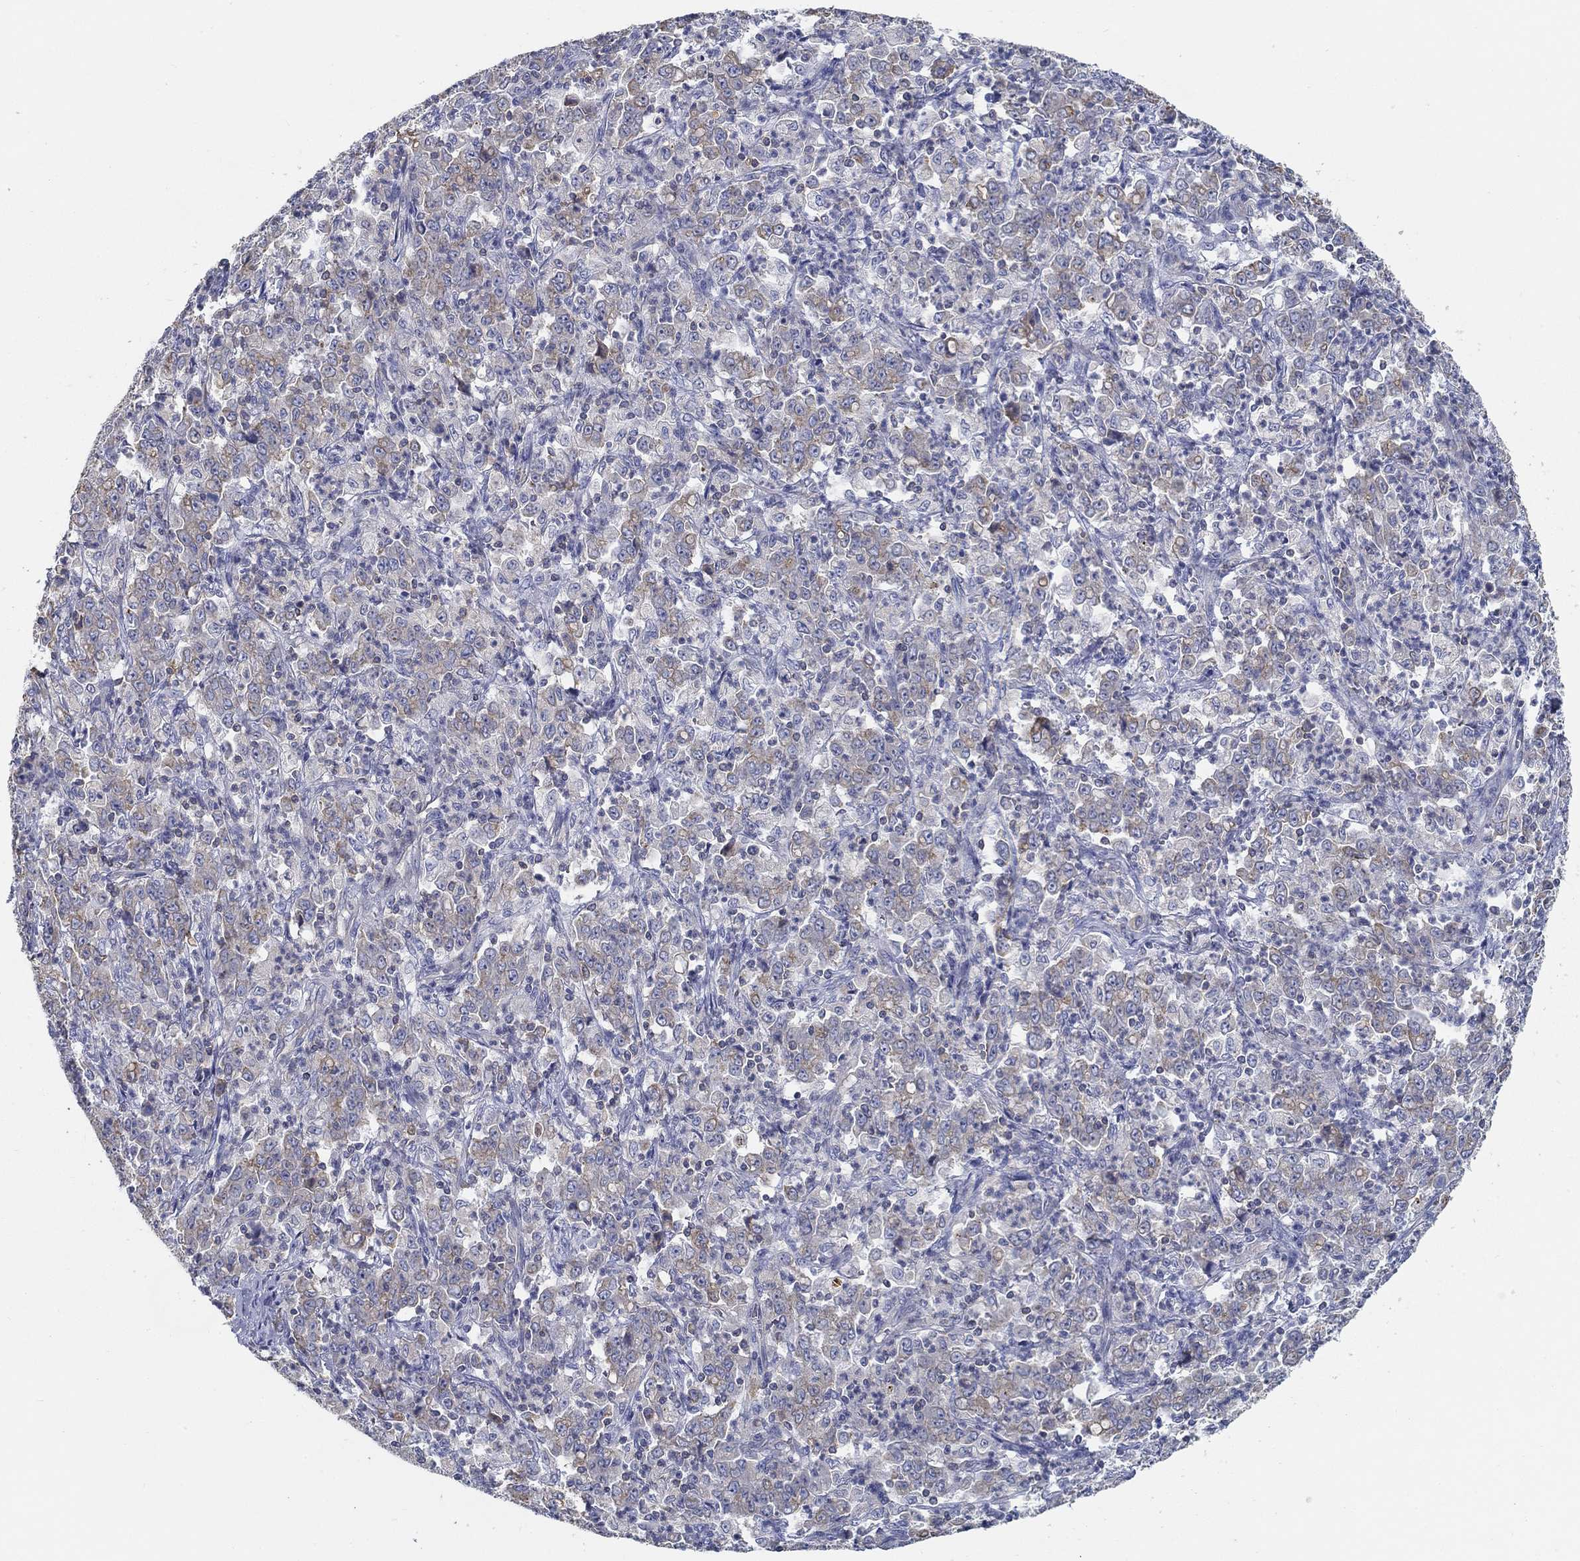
{"staining": {"intensity": "moderate", "quantity": "<25%", "location": "cytoplasmic/membranous"}, "tissue": "stomach cancer", "cell_type": "Tumor cells", "image_type": "cancer", "snomed": [{"axis": "morphology", "description": "Adenocarcinoma, NOS"}, {"axis": "topography", "description": "Stomach, lower"}], "caption": "Immunohistochemical staining of stomach adenocarcinoma reveals low levels of moderate cytoplasmic/membranous protein positivity in approximately <25% of tumor cells.", "gene": "BBOF1", "patient": {"sex": "female", "age": 71}}